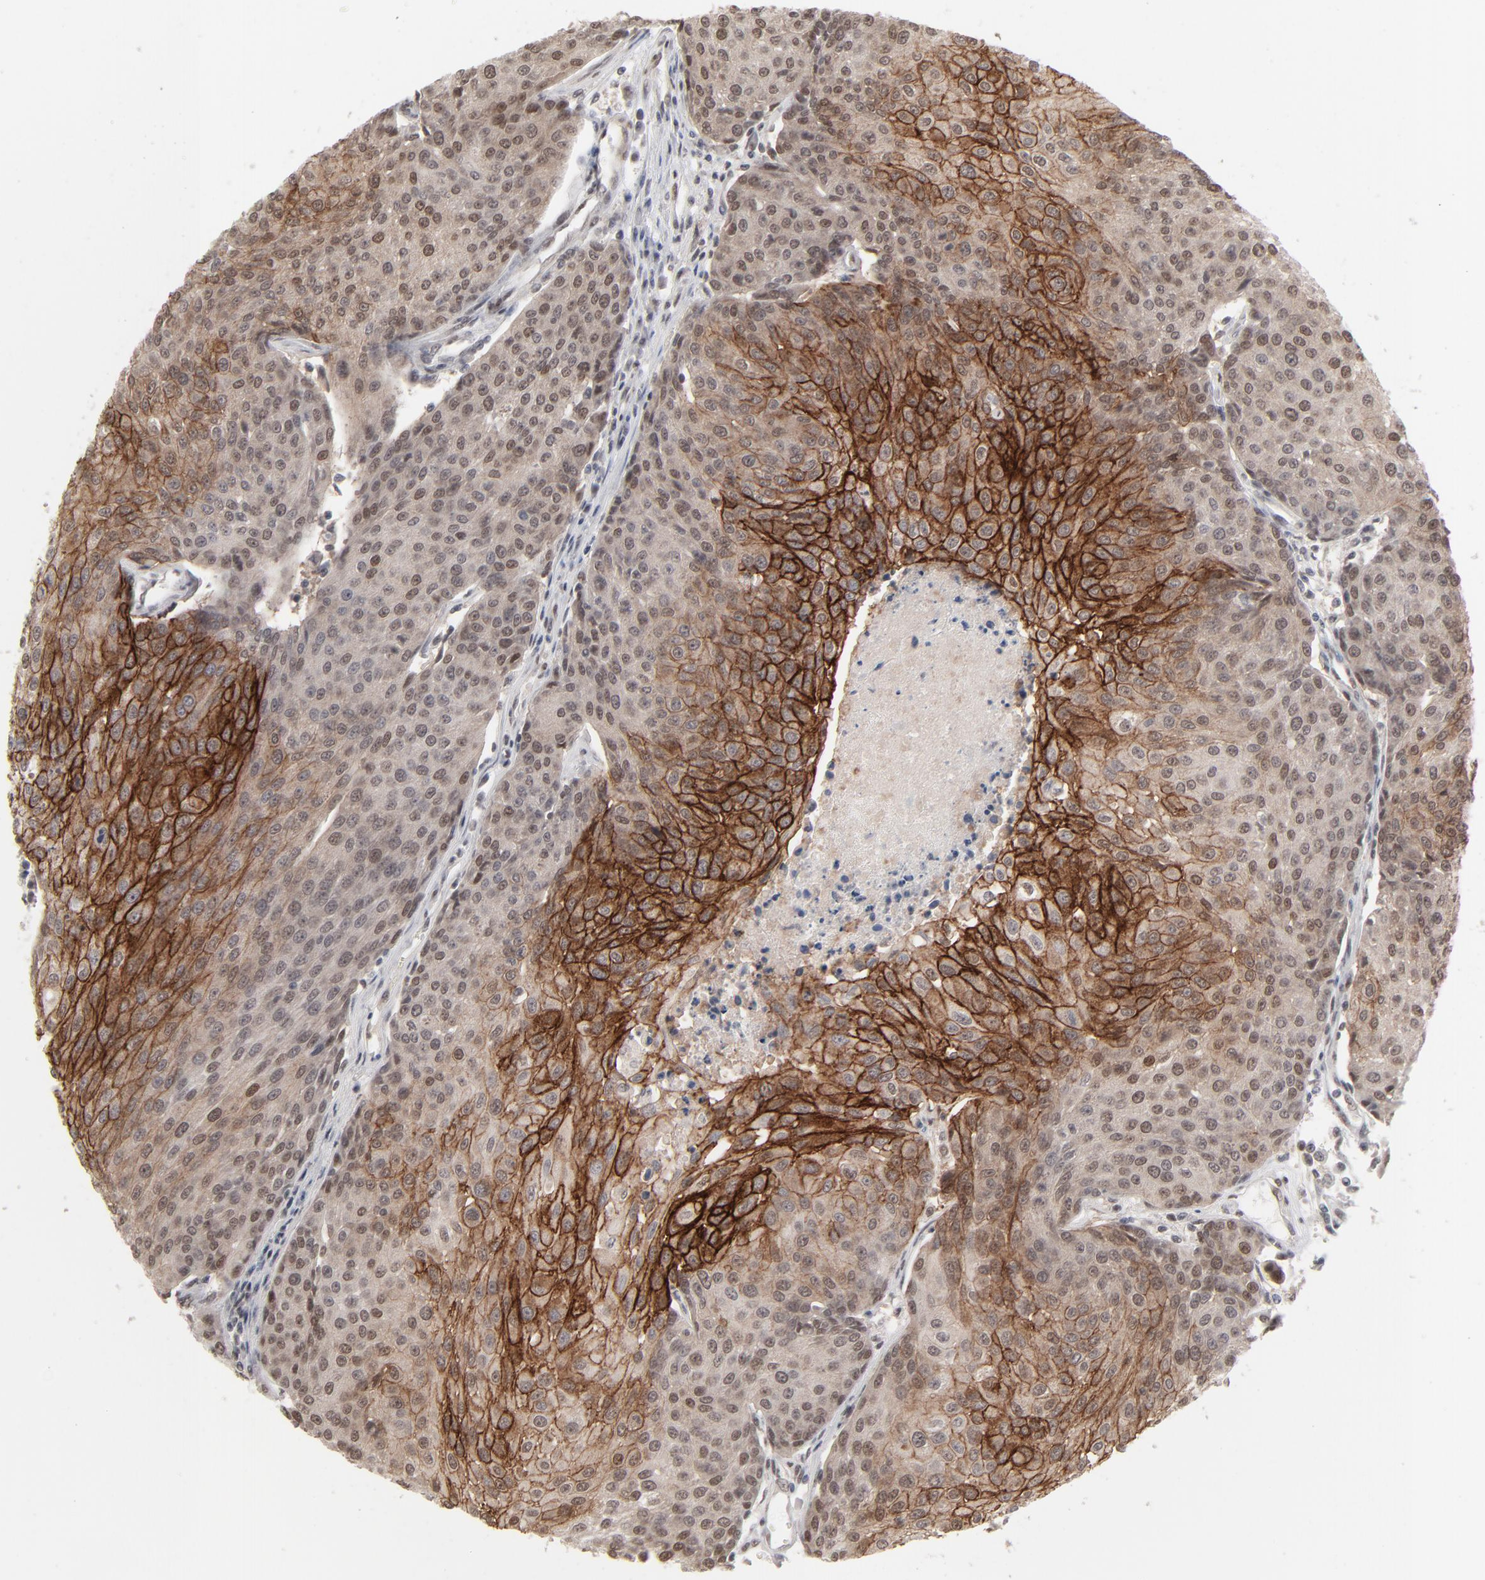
{"staining": {"intensity": "strong", "quantity": "25%-75%", "location": "cytoplasmic/membranous"}, "tissue": "urothelial cancer", "cell_type": "Tumor cells", "image_type": "cancer", "snomed": [{"axis": "morphology", "description": "Urothelial carcinoma, High grade"}, {"axis": "topography", "description": "Urinary bladder"}], "caption": "The image shows a brown stain indicating the presence of a protein in the cytoplasmic/membranous of tumor cells in urothelial cancer.", "gene": "IRF9", "patient": {"sex": "female", "age": 85}}